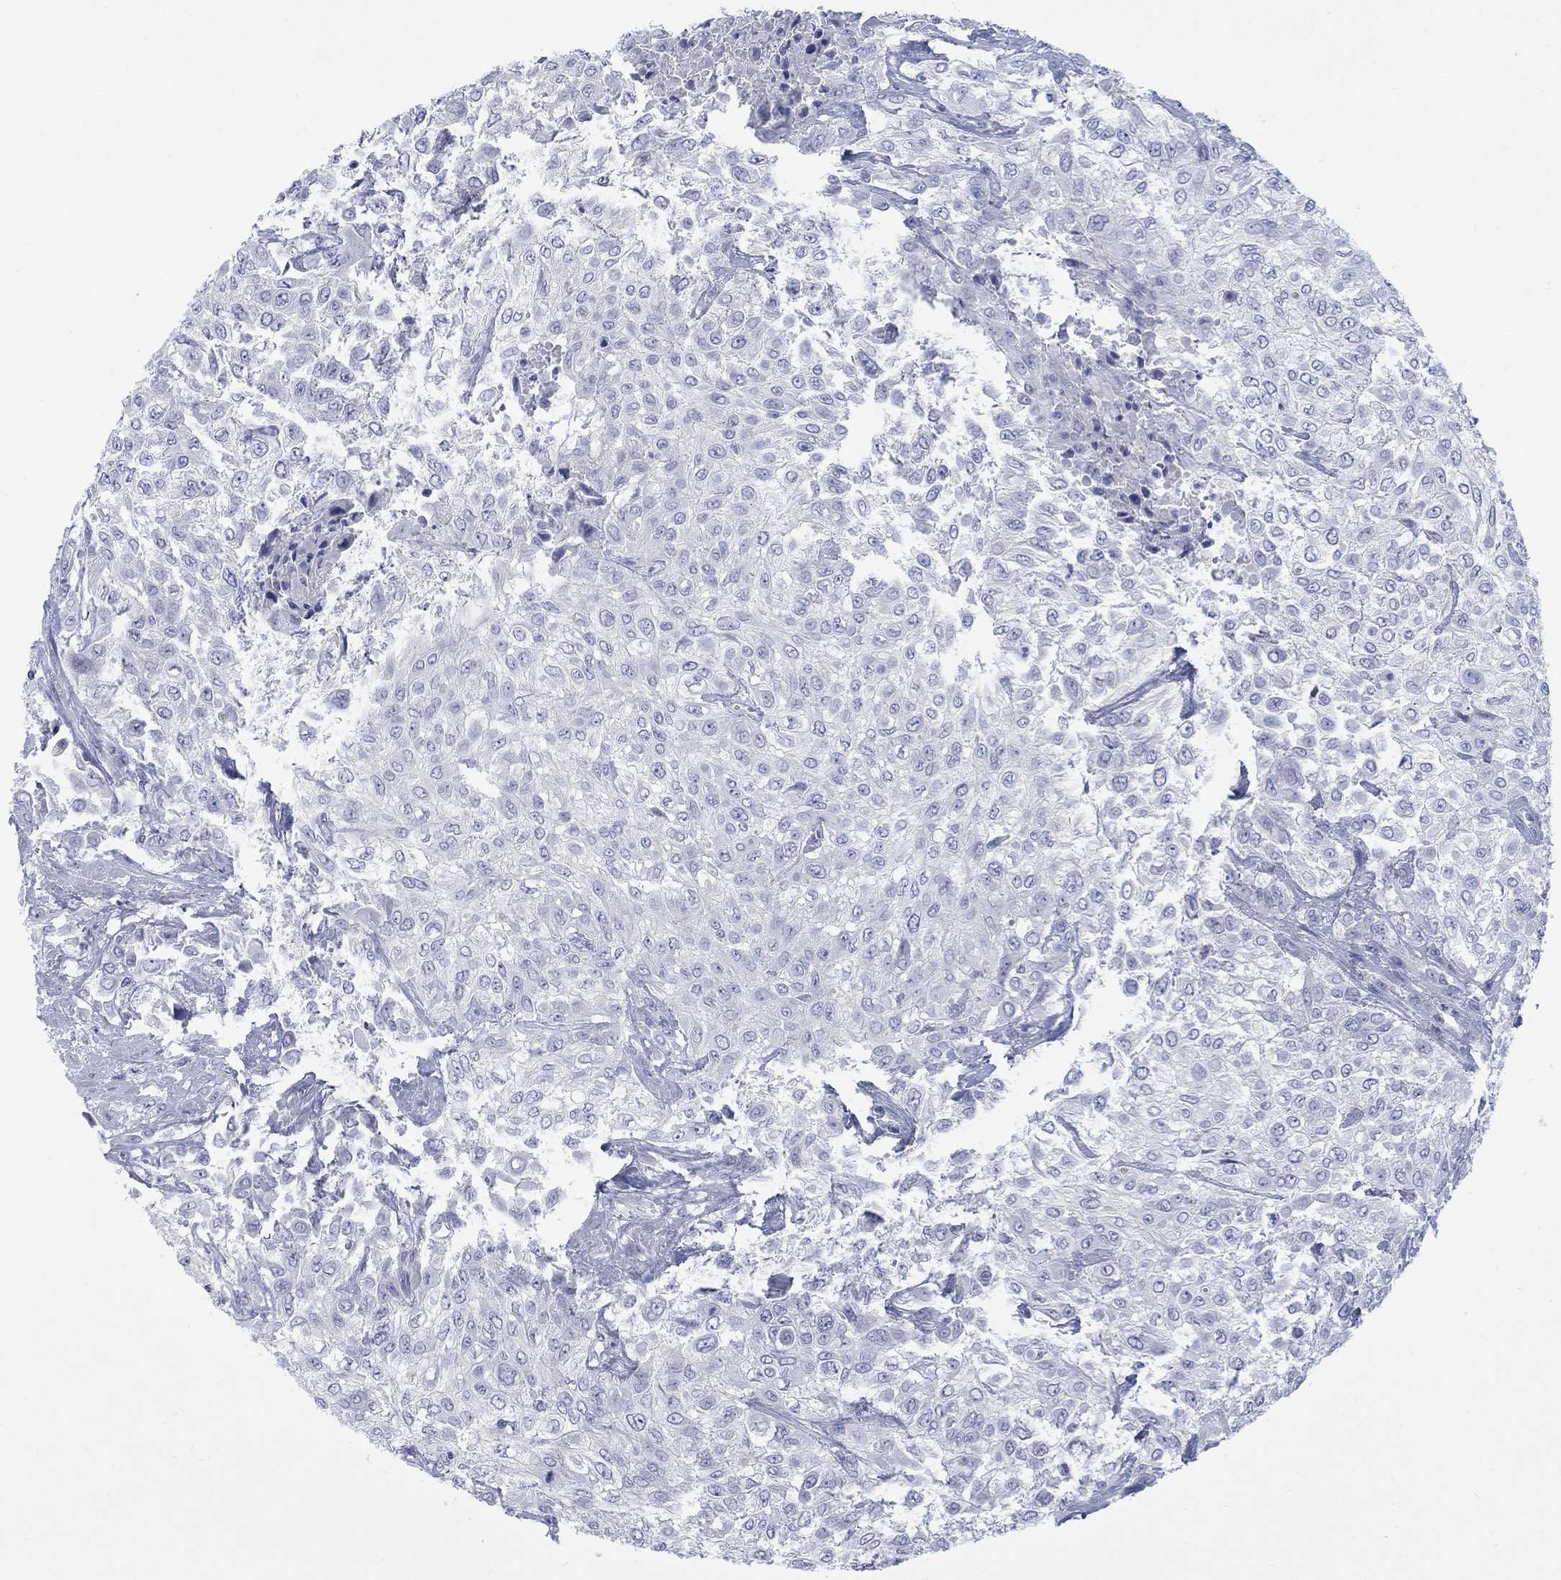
{"staining": {"intensity": "negative", "quantity": "none", "location": "none"}, "tissue": "urothelial cancer", "cell_type": "Tumor cells", "image_type": "cancer", "snomed": [{"axis": "morphology", "description": "Urothelial carcinoma, High grade"}, {"axis": "topography", "description": "Urinary bladder"}], "caption": "Urothelial carcinoma (high-grade) was stained to show a protein in brown. There is no significant expression in tumor cells.", "gene": "RFTN2", "patient": {"sex": "male", "age": 57}}